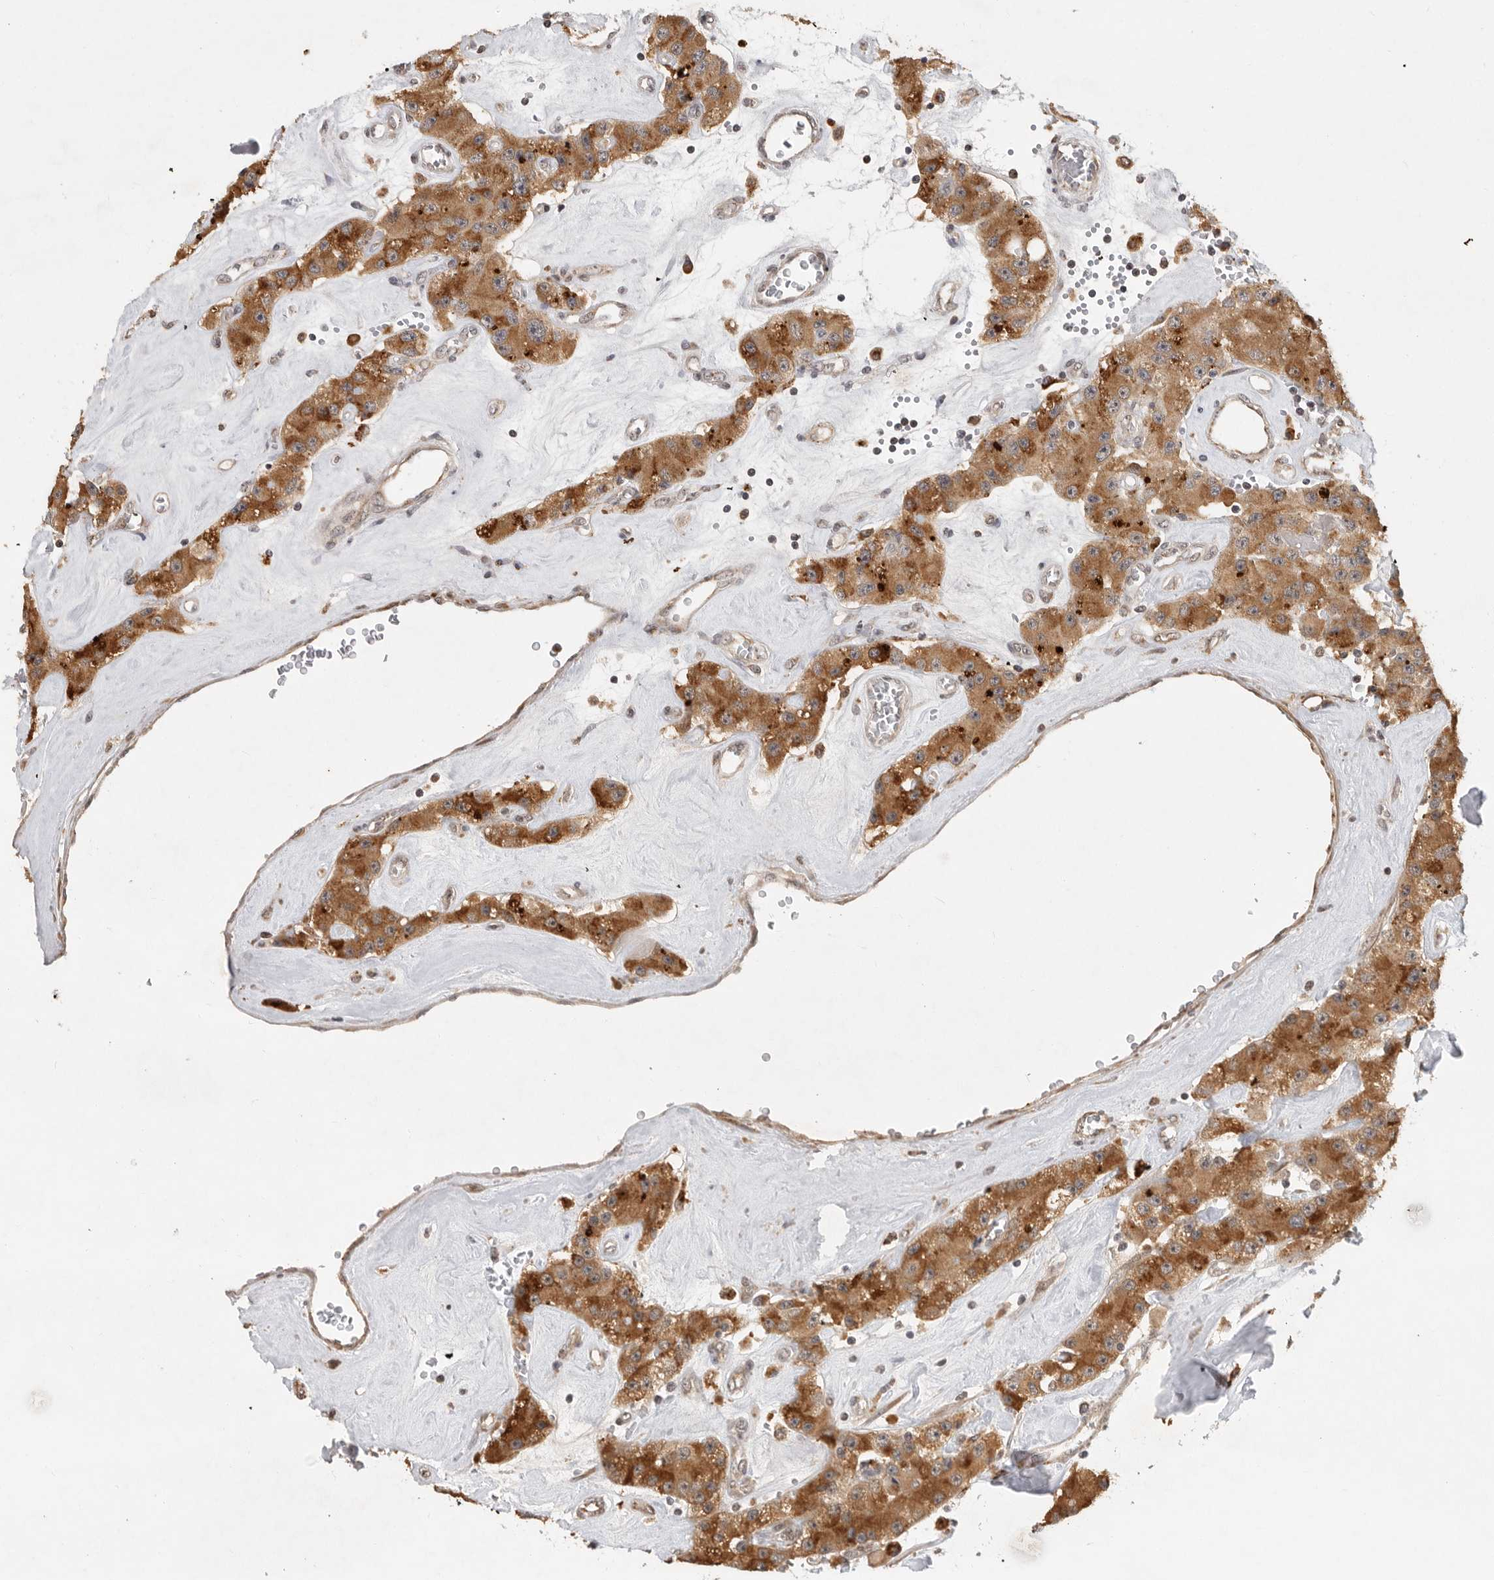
{"staining": {"intensity": "moderate", "quantity": ">75%", "location": "cytoplasmic/membranous"}, "tissue": "carcinoid", "cell_type": "Tumor cells", "image_type": "cancer", "snomed": [{"axis": "morphology", "description": "Carcinoid, malignant, NOS"}, {"axis": "topography", "description": "Pancreas"}], "caption": "Tumor cells reveal moderate cytoplasmic/membranous expression in approximately >75% of cells in carcinoid.", "gene": "ZNF83", "patient": {"sex": "male", "age": 41}}